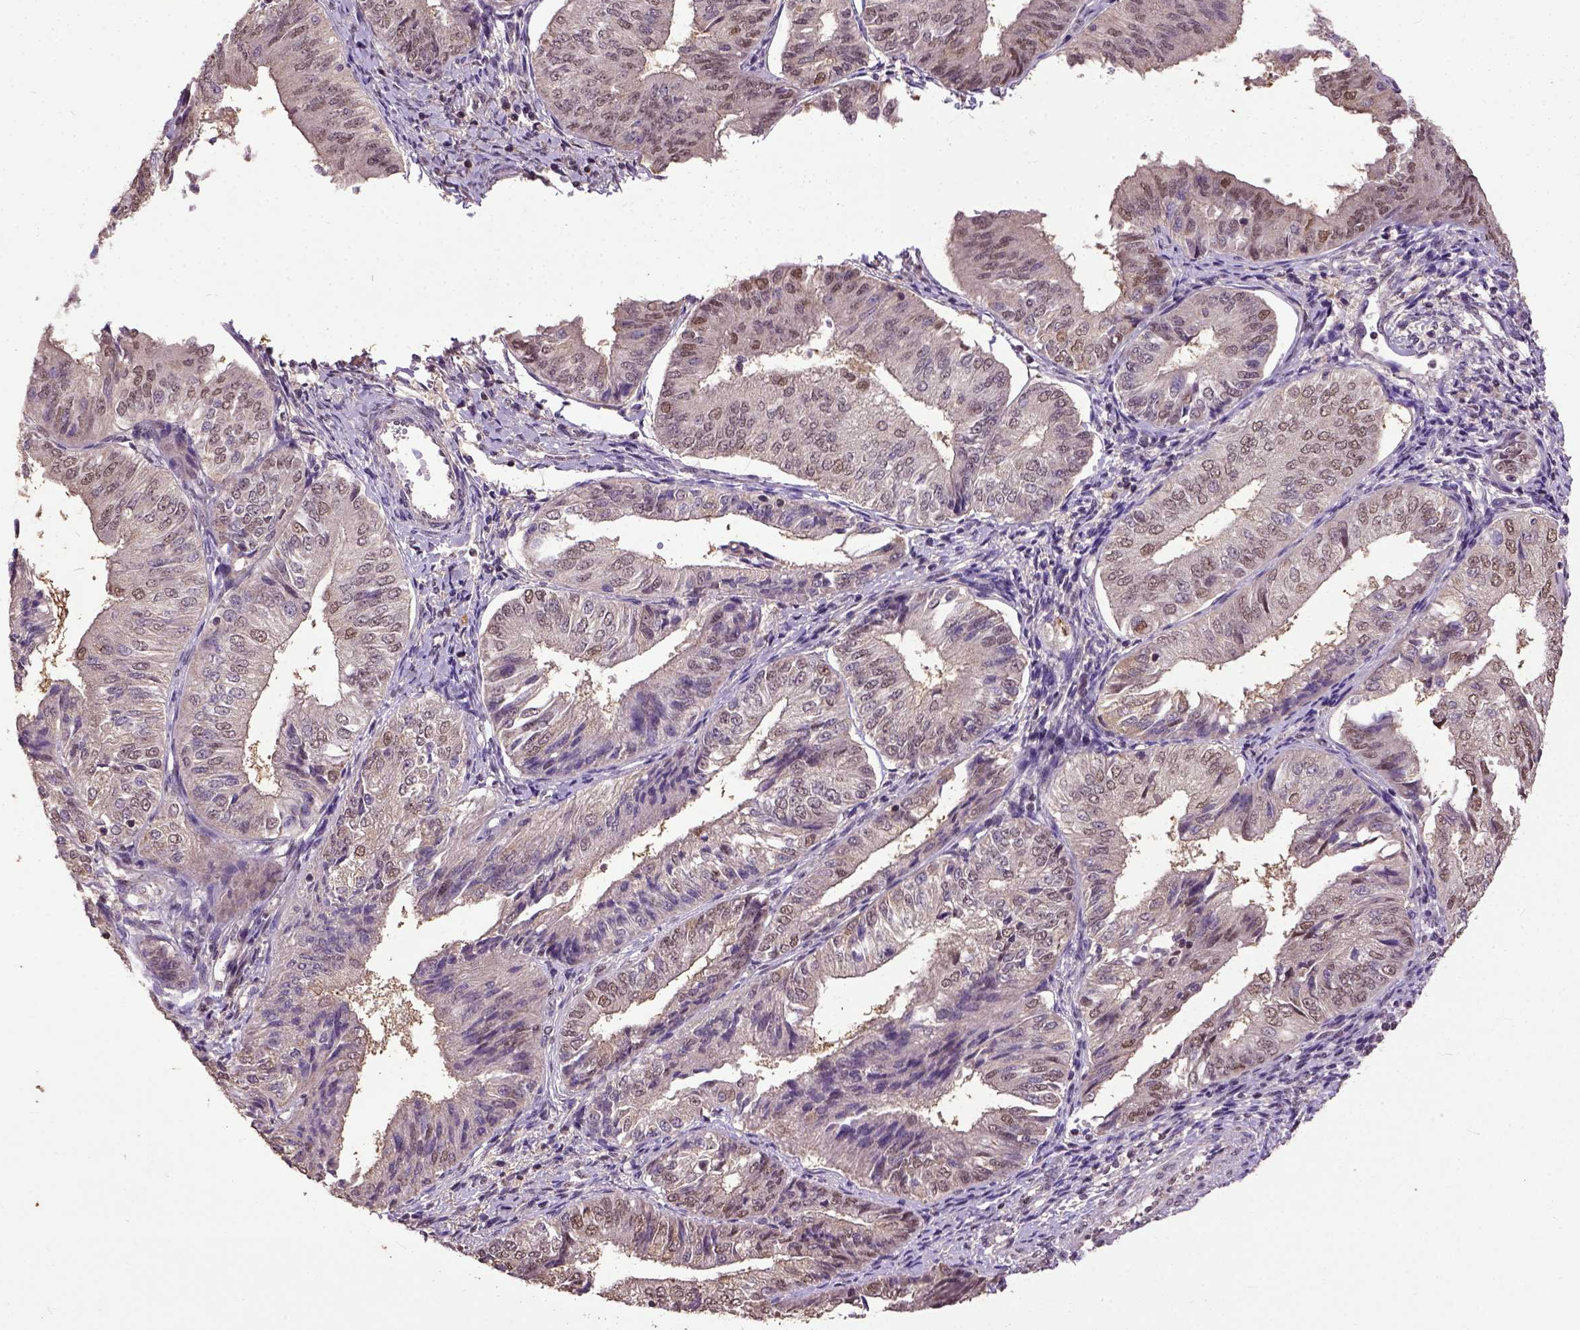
{"staining": {"intensity": "moderate", "quantity": "<25%", "location": "nuclear"}, "tissue": "endometrial cancer", "cell_type": "Tumor cells", "image_type": "cancer", "snomed": [{"axis": "morphology", "description": "Adenocarcinoma, NOS"}, {"axis": "topography", "description": "Endometrium"}], "caption": "This histopathology image shows endometrial adenocarcinoma stained with immunohistochemistry to label a protein in brown. The nuclear of tumor cells show moderate positivity for the protein. Nuclei are counter-stained blue.", "gene": "UBA3", "patient": {"sex": "female", "age": 58}}